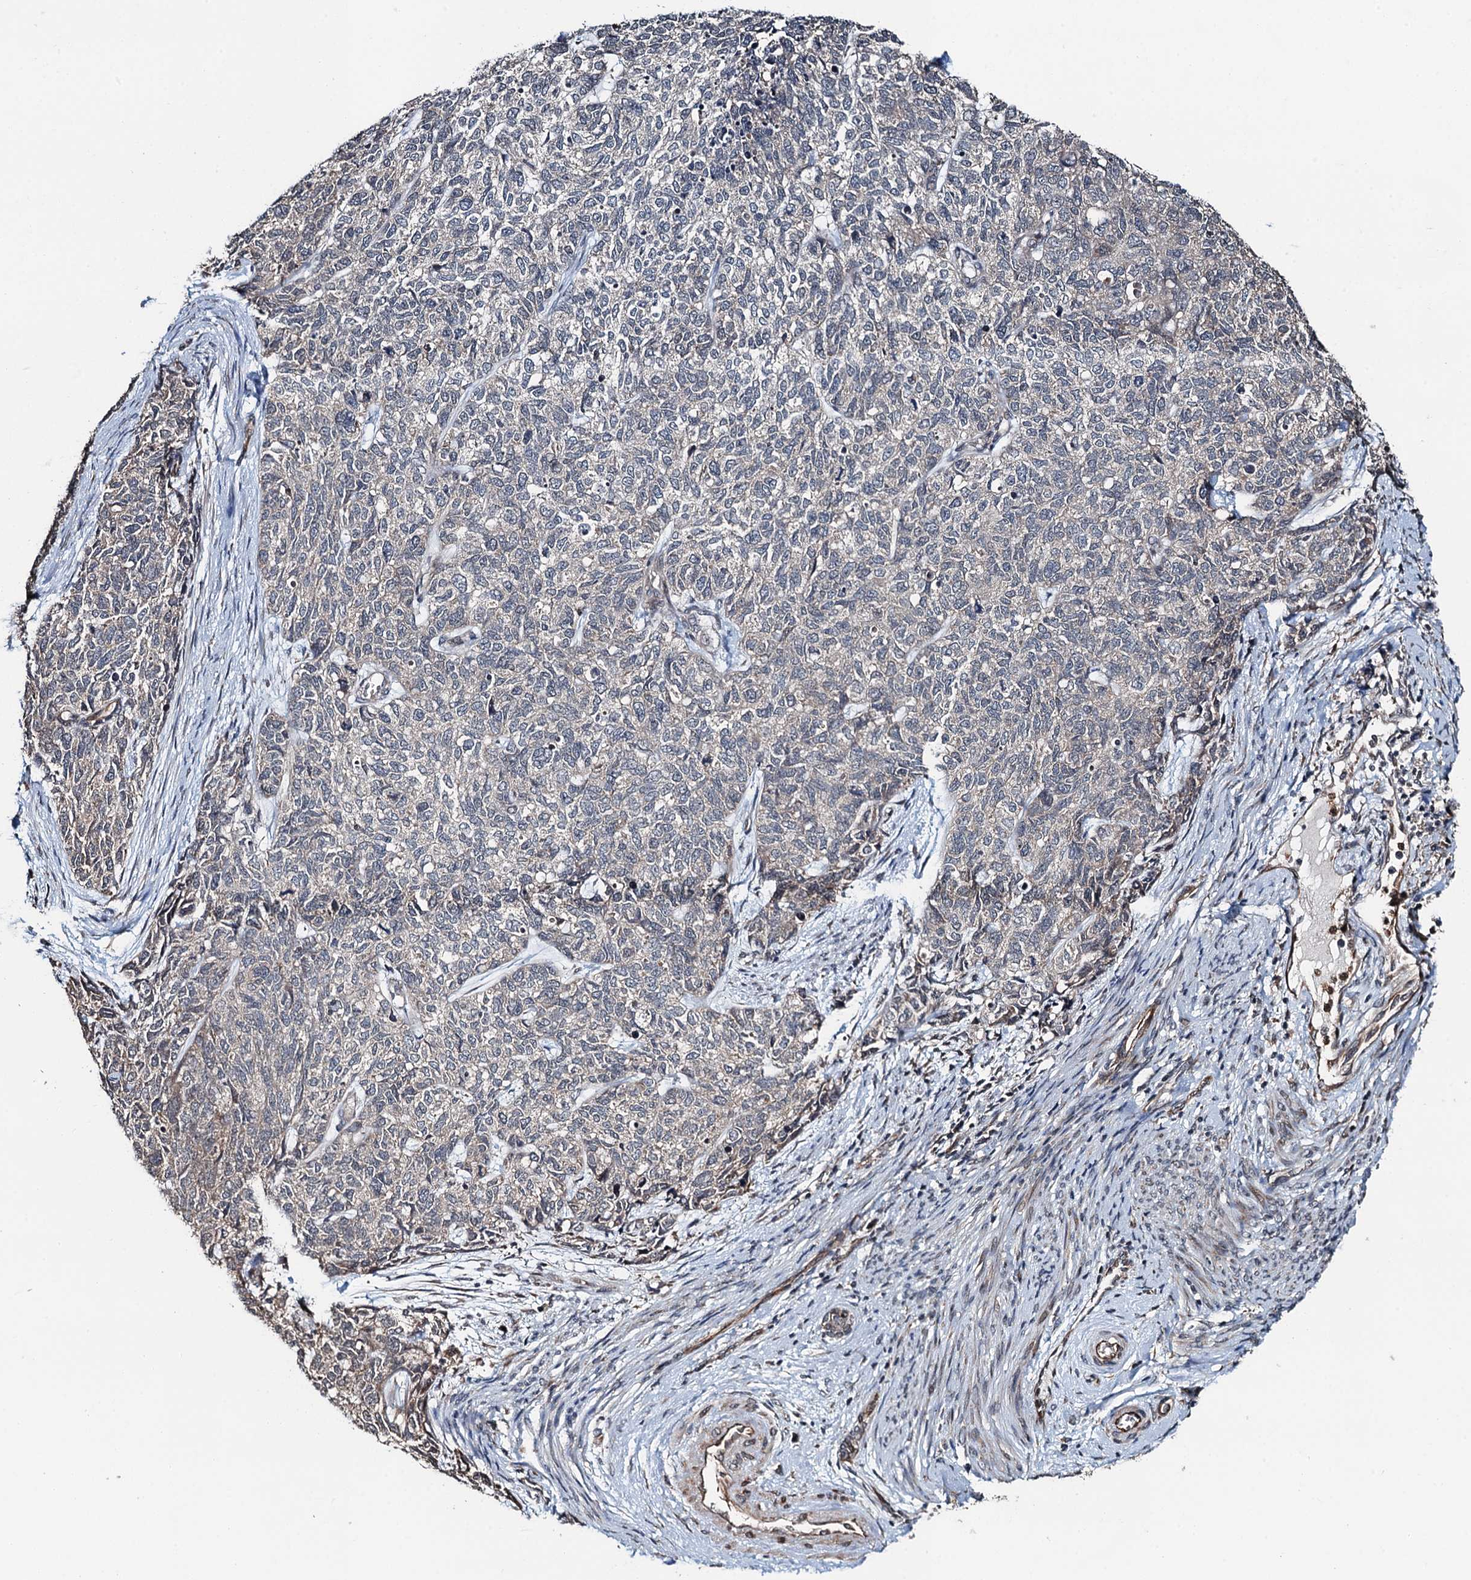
{"staining": {"intensity": "negative", "quantity": "none", "location": "none"}, "tissue": "cervical cancer", "cell_type": "Tumor cells", "image_type": "cancer", "snomed": [{"axis": "morphology", "description": "Squamous cell carcinoma, NOS"}, {"axis": "topography", "description": "Cervix"}], "caption": "Immunohistochemistry (IHC) image of cervical squamous cell carcinoma stained for a protein (brown), which reveals no positivity in tumor cells.", "gene": "WHAMM", "patient": {"sex": "female", "age": 63}}